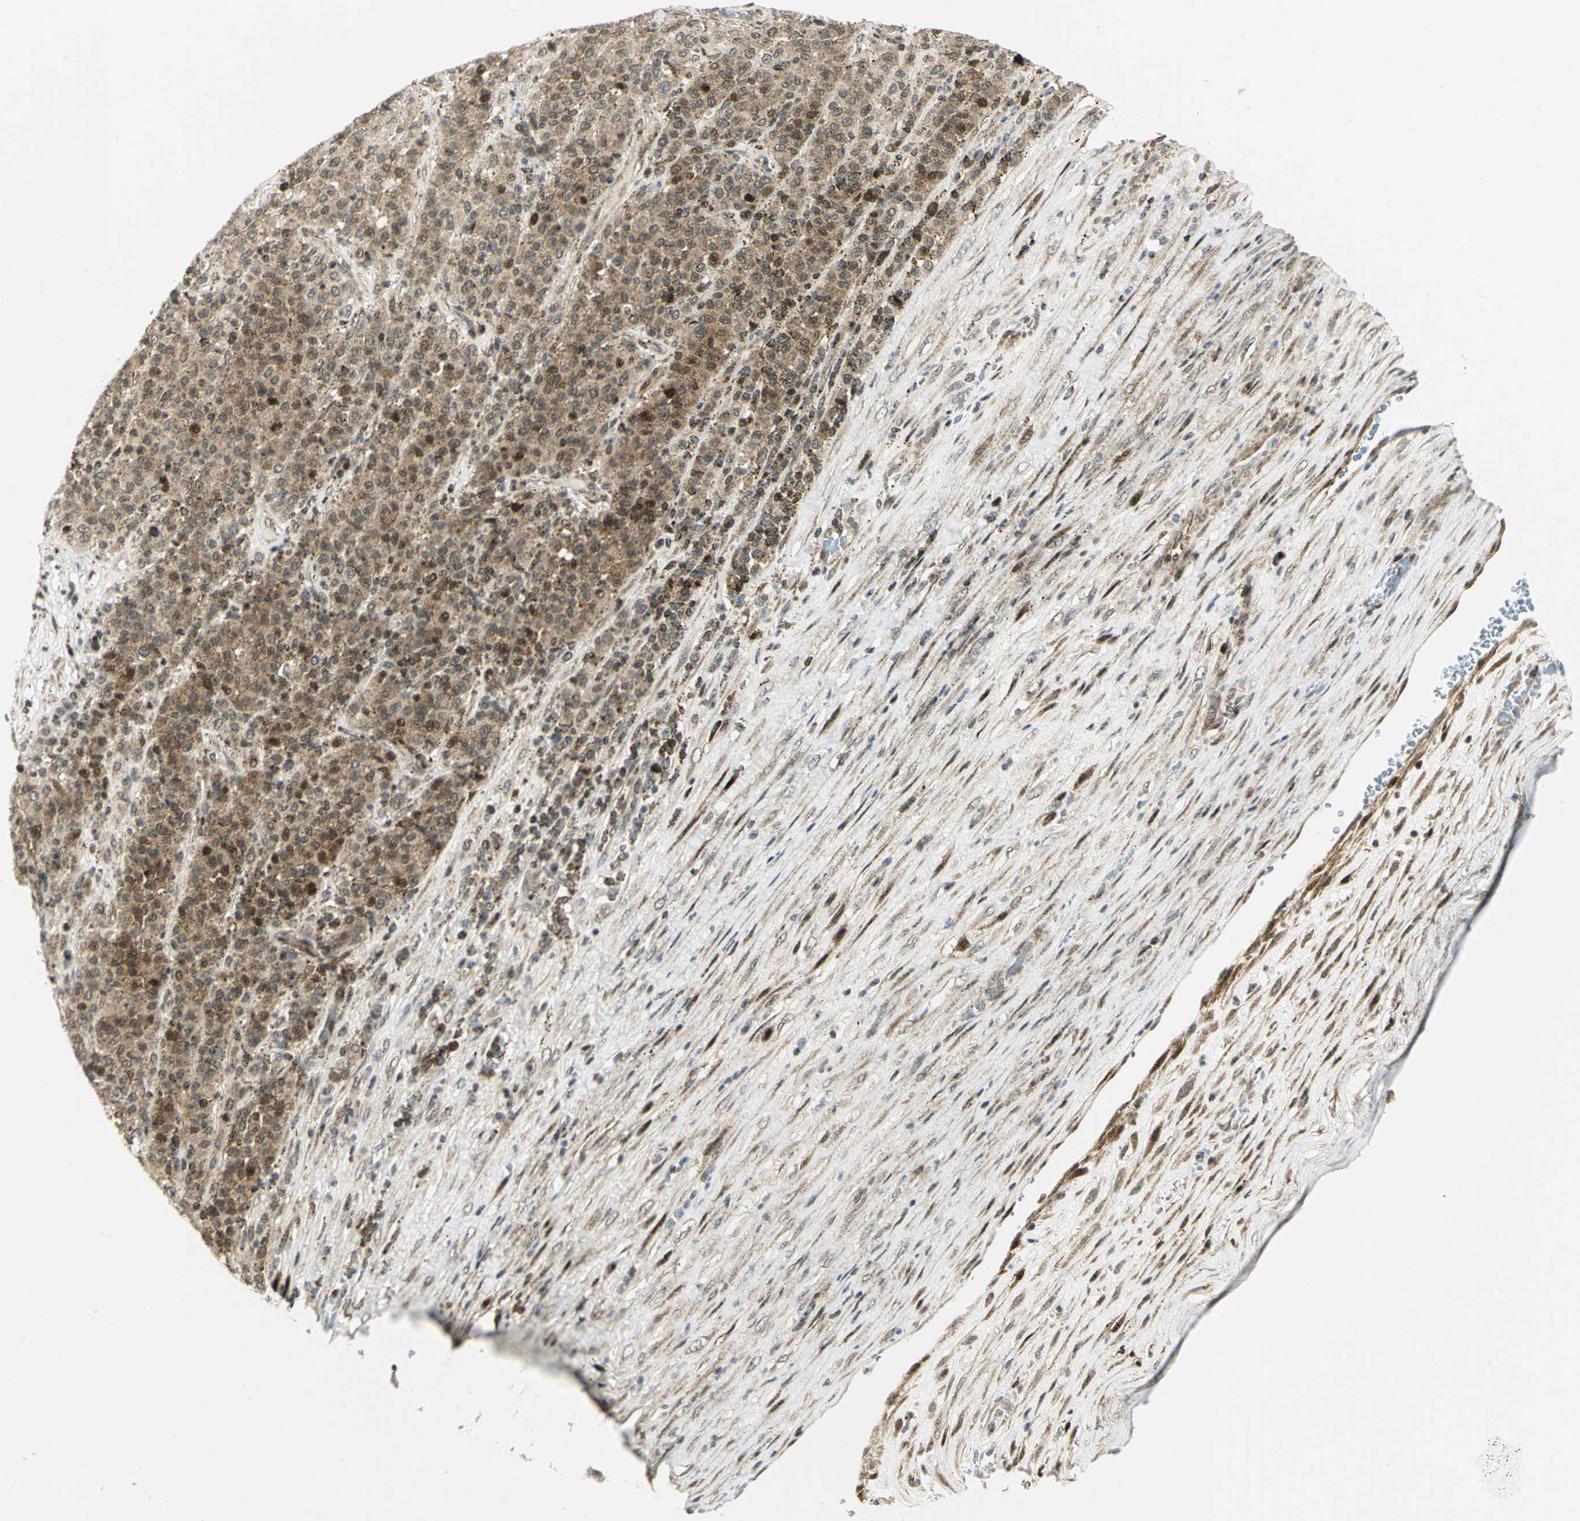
{"staining": {"intensity": "moderate", "quantity": ">75%", "location": "cytoplasmic/membranous,nuclear"}, "tissue": "melanoma", "cell_type": "Tumor cells", "image_type": "cancer", "snomed": [{"axis": "morphology", "description": "Malignant melanoma, Metastatic site"}, {"axis": "topography", "description": "Pancreas"}], "caption": "This is an image of immunohistochemistry (IHC) staining of malignant melanoma (metastatic site), which shows moderate staining in the cytoplasmic/membranous and nuclear of tumor cells.", "gene": "ATP6V1A", "patient": {"sex": "female", "age": 30}}